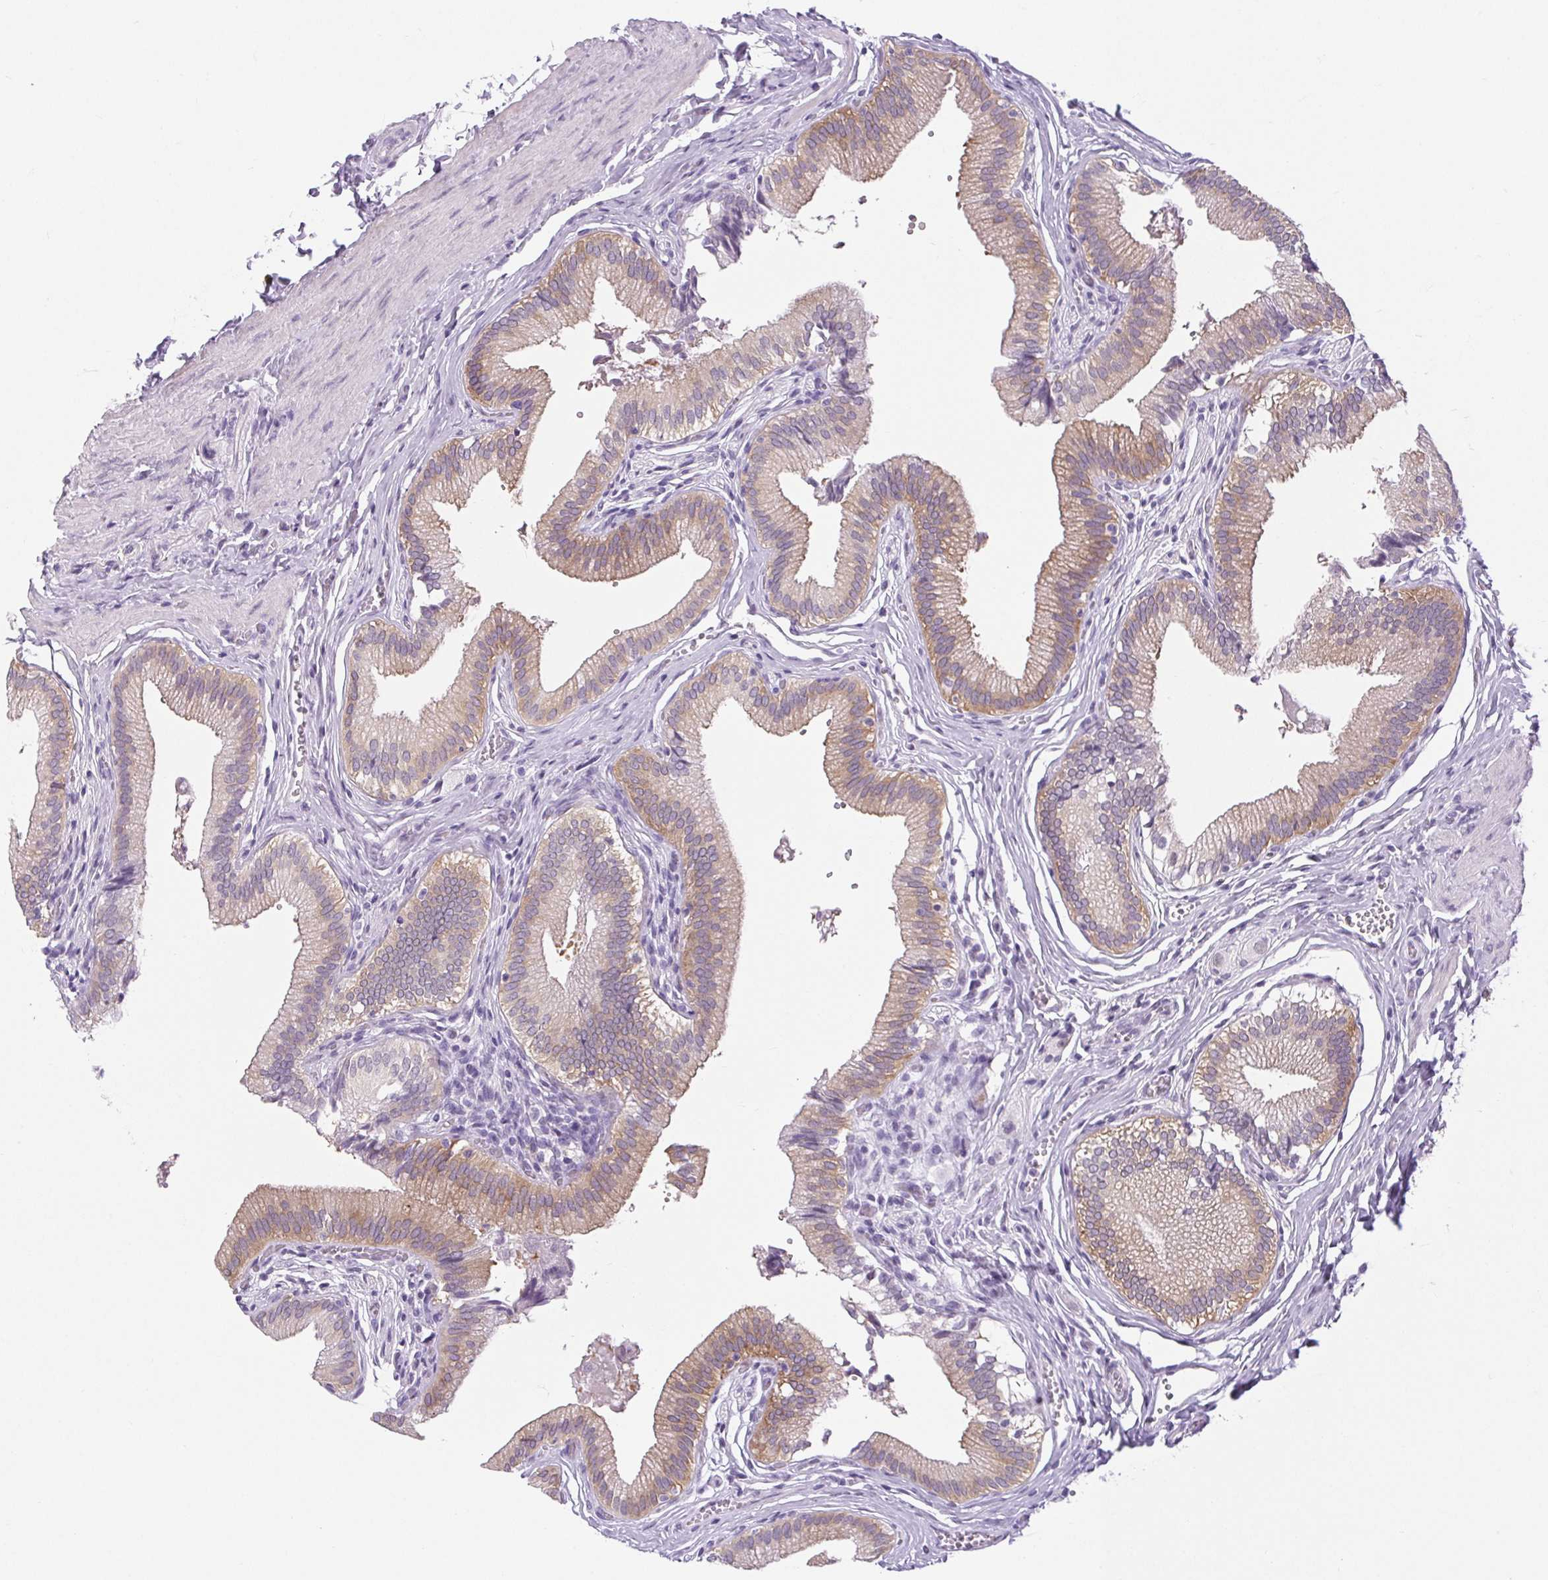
{"staining": {"intensity": "moderate", "quantity": ">75%", "location": "cytoplasmic/membranous"}, "tissue": "gallbladder", "cell_type": "Glandular cells", "image_type": "normal", "snomed": [{"axis": "morphology", "description": "Normal tissue, NOS"}, {"axis": "topography", "description": "Gallbladder"}, {"axis": "topography", "description": "Peripheral nerve tissue"}], "caption": "IHC (DAB) staining of unremarkable human gallbladder shows moderate cytoplasmic/membranous protein positivity in about >75% of glandular cells.", "gene": "BCAS1", "patient": {"sex": "male", "age": 17}}